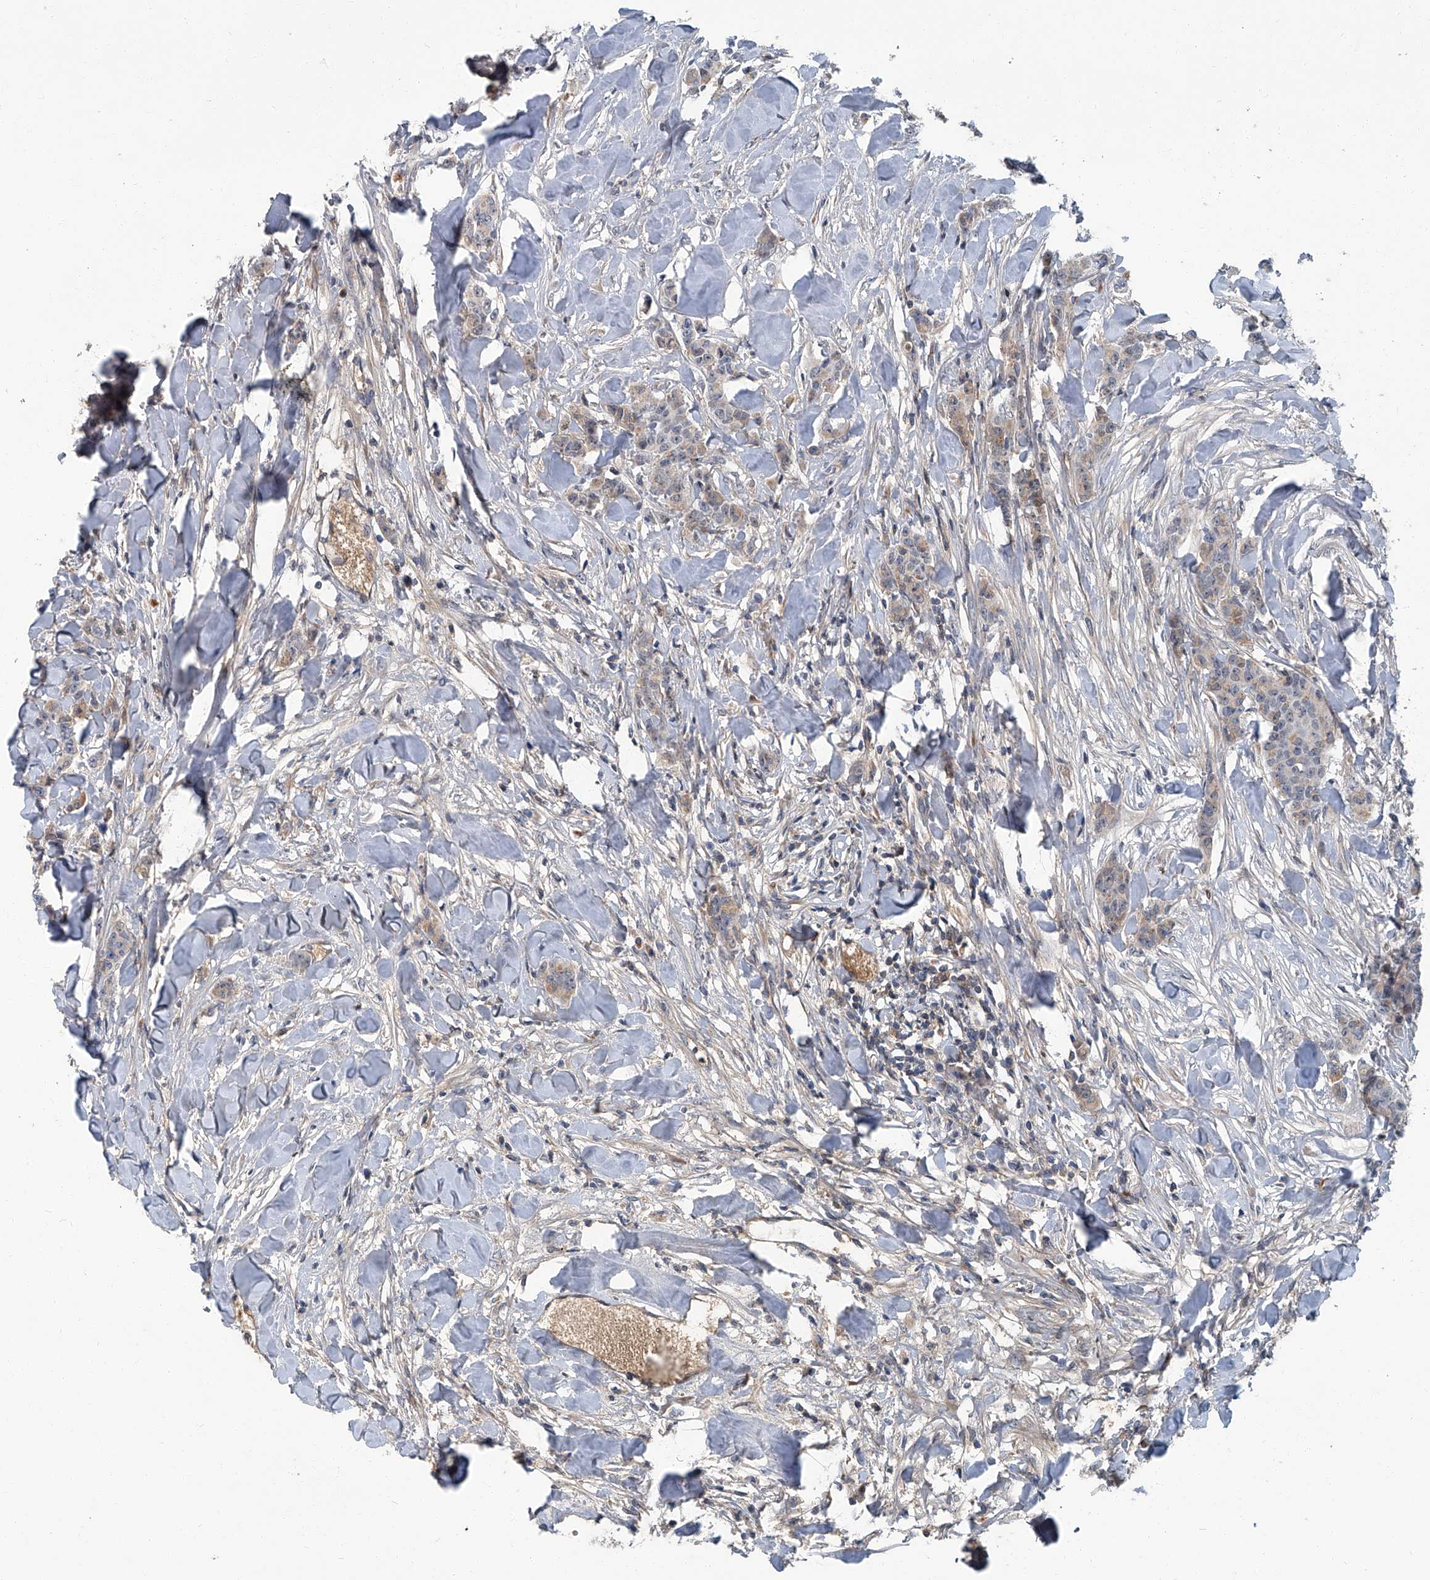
{"staining": {"intensity": "weak", "quantity": ">75%", "location": "cytoplasmic/membranous"}, "tissue": "breast cancer", "cell_type": "Tumor cells", "image_type": "cancer", "snomed": [{"axis": "morphology", "description": "Duct carcinoma"}, {"axis": "topography", "description": "Breast"}], "caption": "Breast invasive ductal carcinoma stained with IHC displays weak cytoplasmic/membranous staining in approximately >75% of tumor cells. Immunohistochemistry (ihc) stains the protein in brown and the nuclei are stained blue.", "gene": "AKNAD1", "patient": {"sex": "female", "age": 40}}